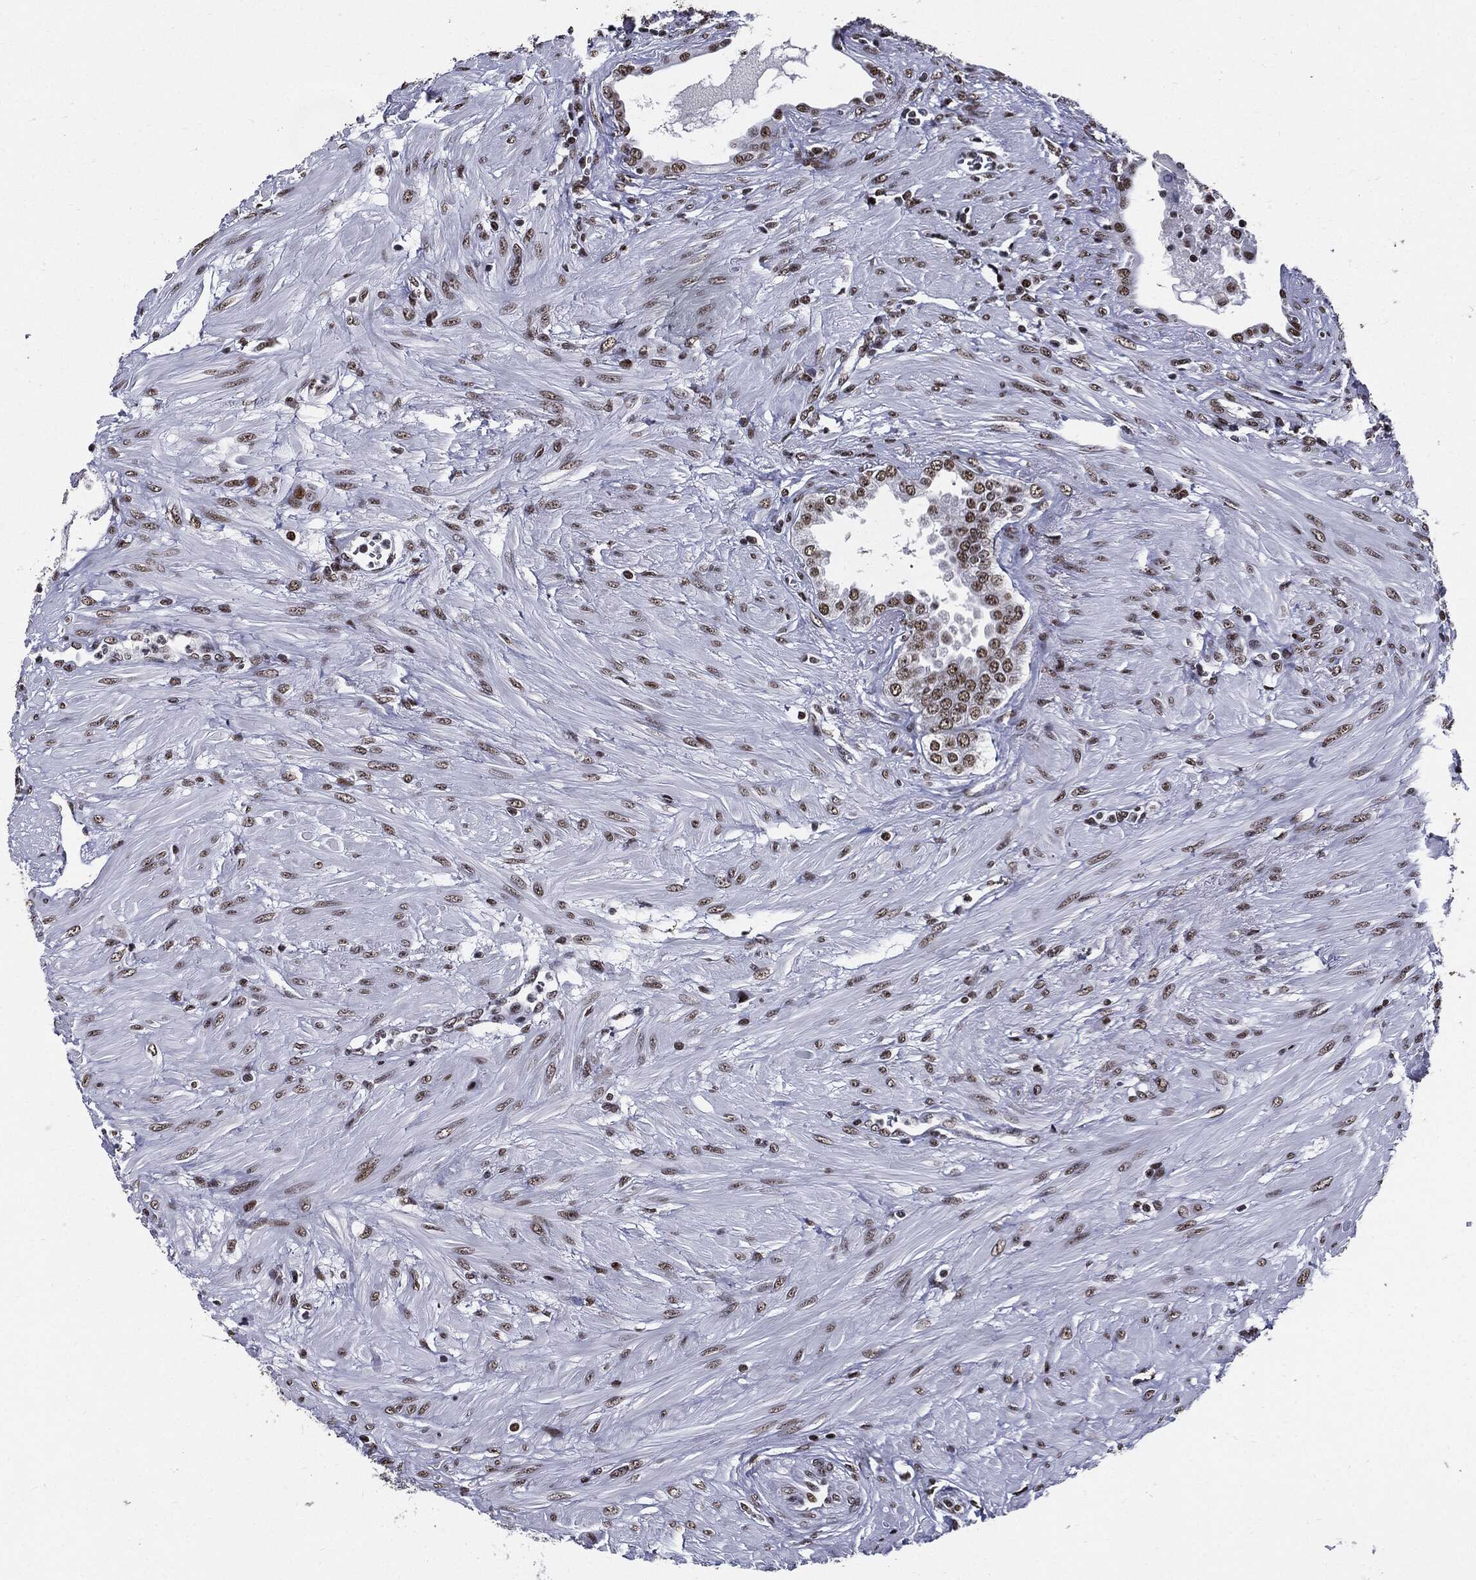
{"staining": {"intensity": "moderate", "quantity": ">75%", "location": "nuclear"}, "tissue": "prostate cancer", "cell_type": "Tumor cells", "image_type": "cancer", "snomed": [{"axis": "morphology", "description": "Adenocarcinoma, NOS"}, {"axis": "topography", "description": "Prostate and seminal vesicle, NOS"}, {"axis": "topography", "description": "Prostate"}], "caption": "Protein analysis of prostate cancer tissue exhibits moderate nuclear positivity in about >75% of tumor cells.", "gene": "ZFP91", "patient": {"sex": "male", "age": 79}}